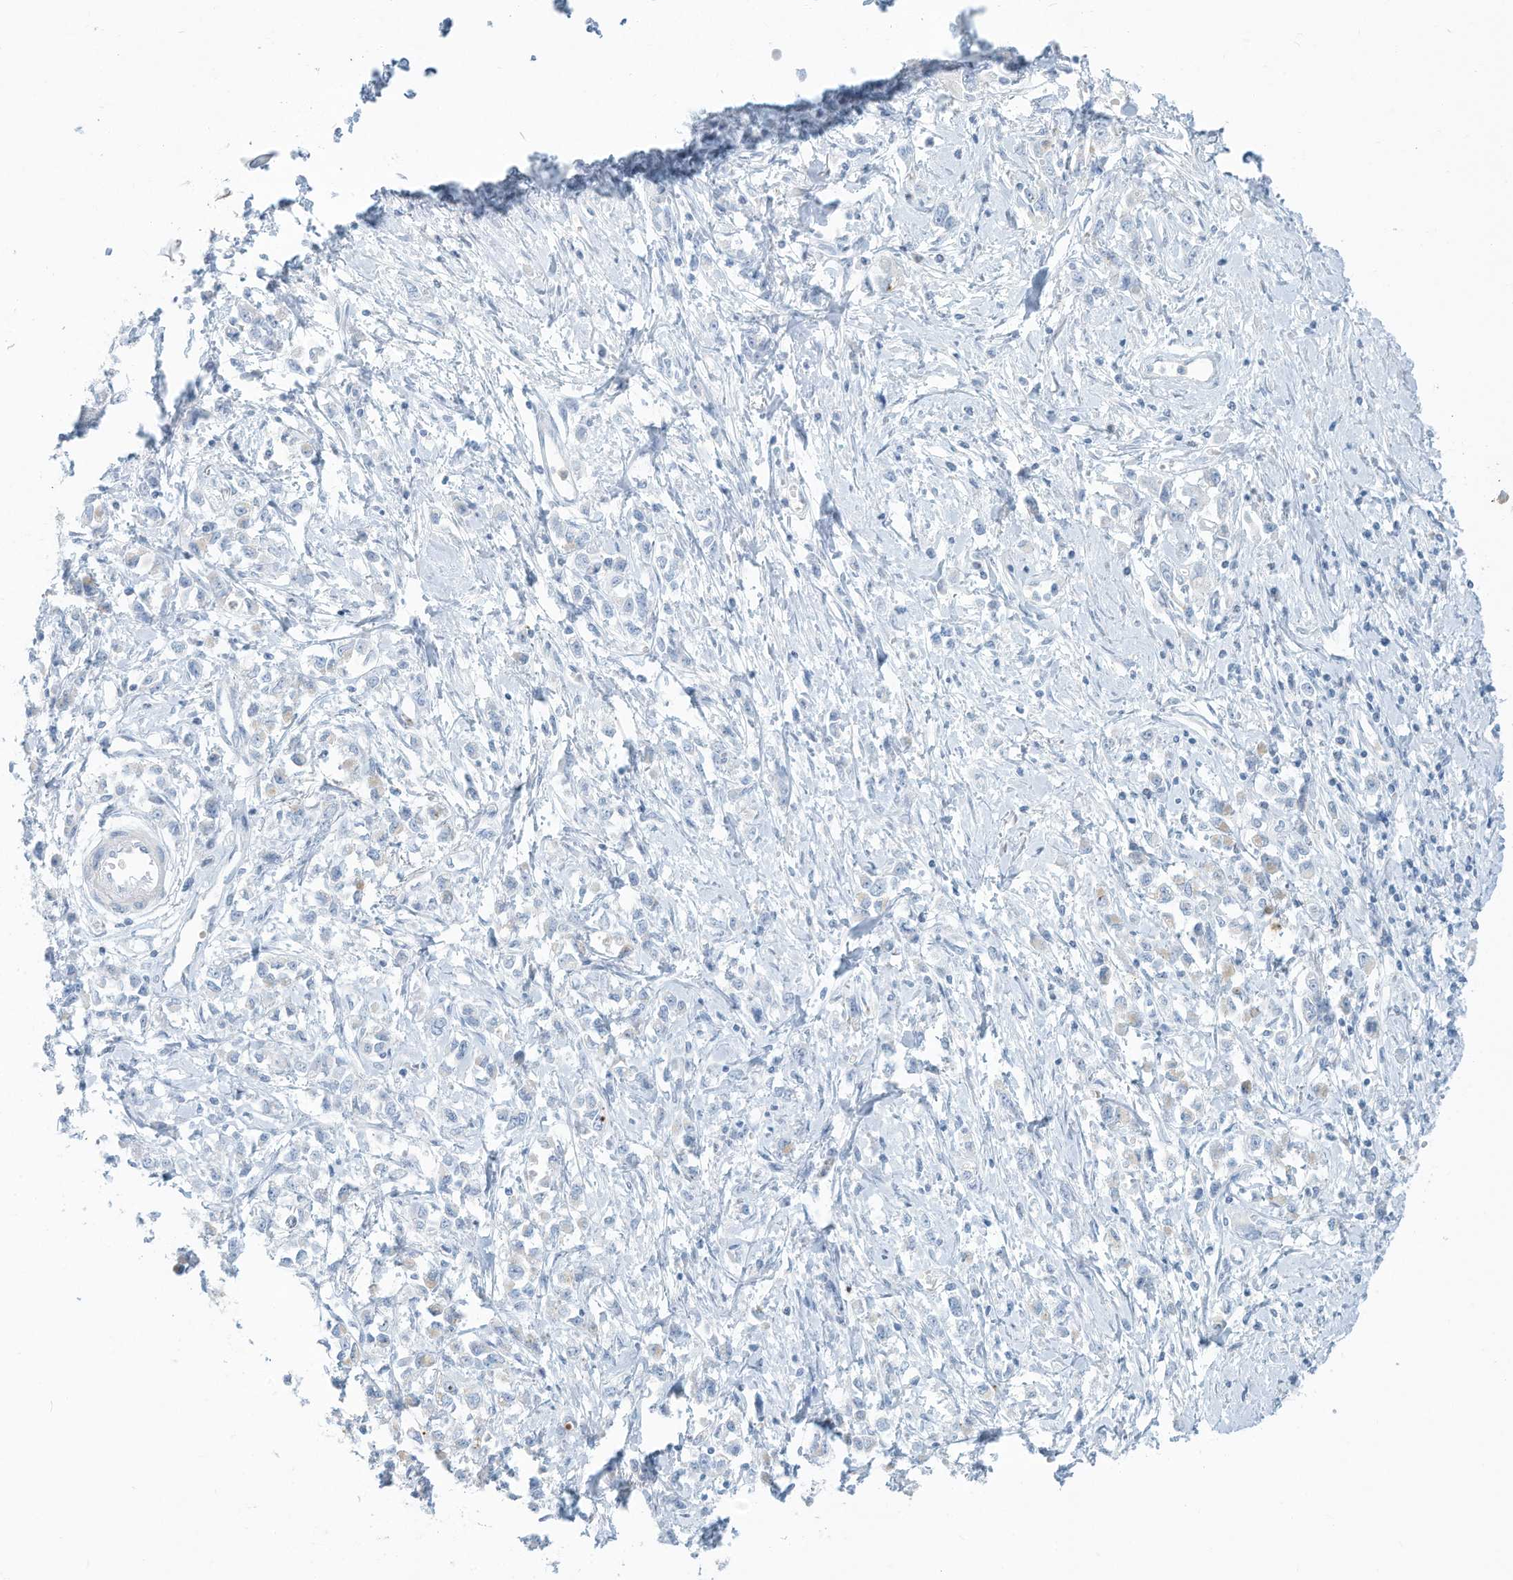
{"staining": {"intensity": "negative", "quantity": "none", "location": "none"}, "tissue": "stomach cancer", "cell_type": "Tumor cells", "image_type": "cancer", "snomed": [{"axis": "morphology", "description": "Adenocarcinoma, NOS"}, {"axis": "topography", "description": "Stomach"}], "caption": "There is no significant staining in tumor cells of stomach cancer. The staining was performed using DAB (3,3'-diaminobenzidine) to visualize the protein expression in brown, while the nuclei were stained in blue with hematoxylin (Magnification: 20x).", "gene": "ERI2", "patient": {"sex": "female", "age": 76}}